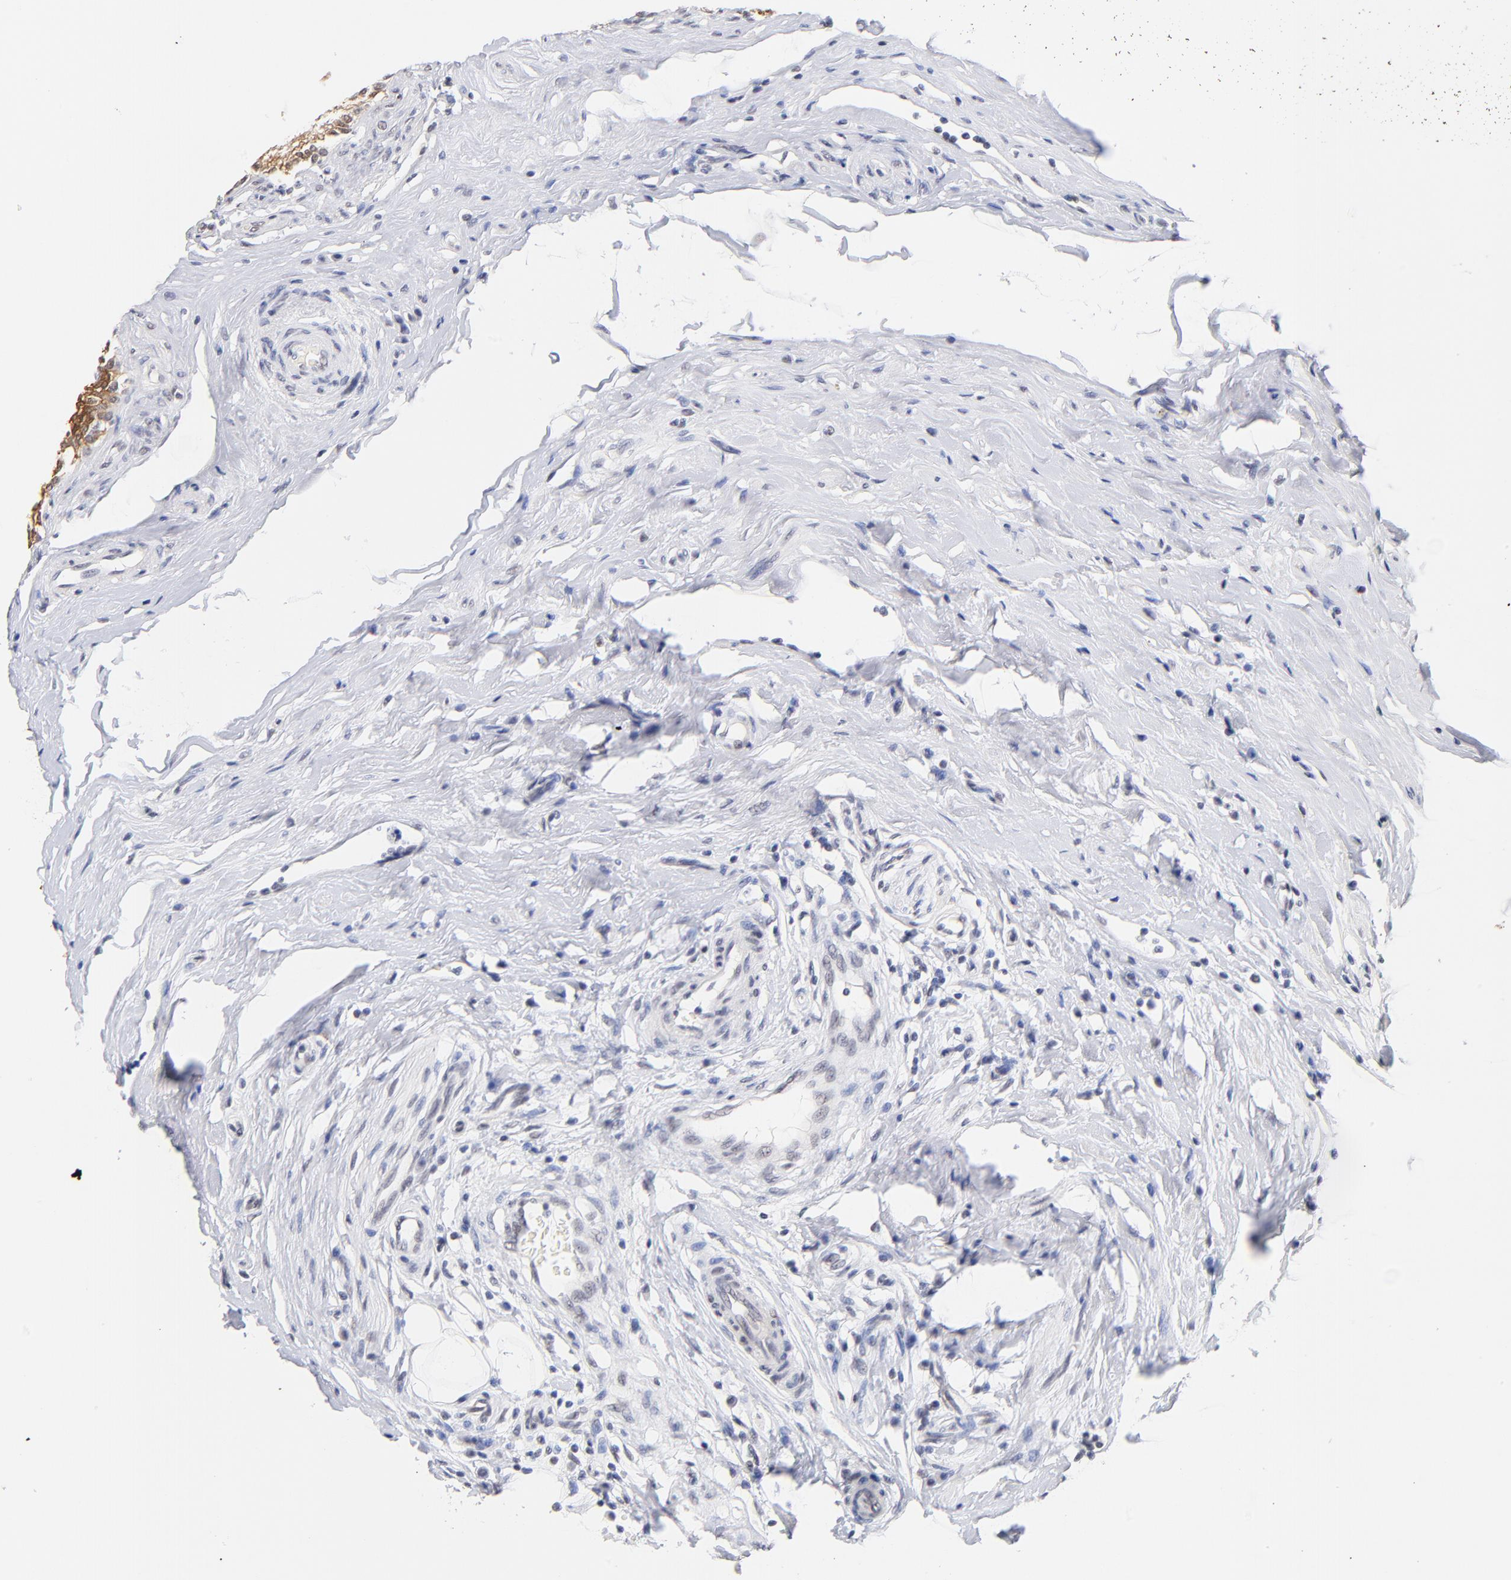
{"staining": {"intensity": "weak", "quantity": "25%-75%", "location": "nuclear"}, "tissue": "epididymis", "cell_type": "Glandular cells", "image_type": "normal", "snomed": [{"axis": "morphology", "description": "Normal tissue, NOS"}, {"axis": "morphology", "description": "Inflammation, NOS"}, {"axis": "topography", "description": "Epididymis"}], "caption": "This micrograph exhibits IHC staining of unremarkable epididymis, with low weak nuclear staining in about 25%-75% of glandular cells.", "gene": "ZNF74", "patient": {"sex": "male", "age": 84}}